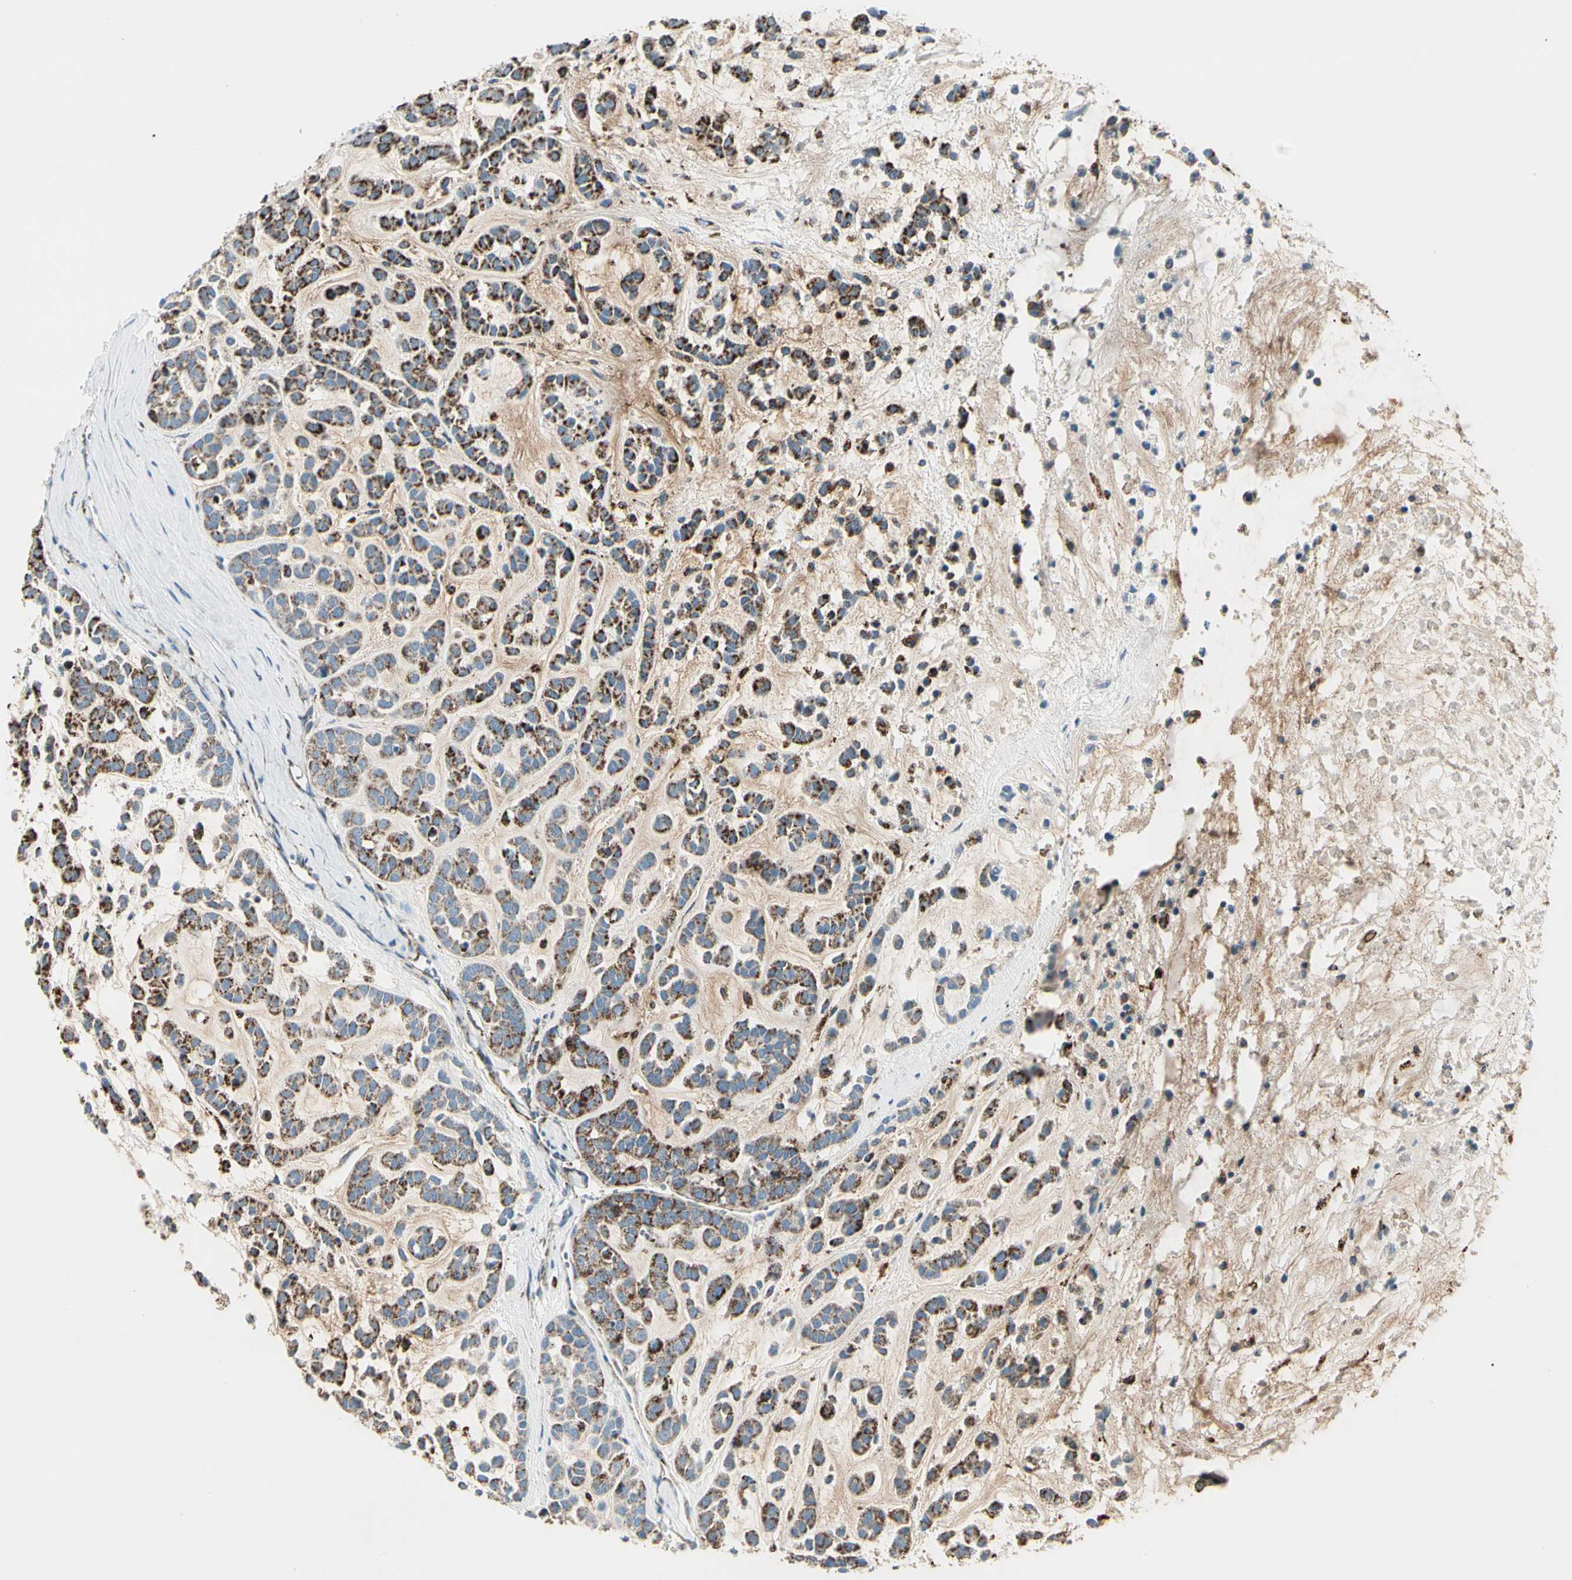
{"staining": {"intensity": "strong", "quantity": ">75%", "location": "cytoplasmic/membranous"}, "tissue": "head and neck cancer", "cell_type": "Tumor cells", "image_type": "cancer", "snomed": [{"axis": "morphology", "description": "Adenocarcinoma, NOS"}, {"axis": "morphology", "description": "Adenoma, NOS"}, {"axis": "topography", "description": "Head-Neck"}], "caption": "Strong cytoplasmic/membranous staining is appreciated in about >75% of tumor cells in head and neck adenocarcinoma. (DAB (3,3'-diaminobenzidine) IHC, brown staining for protein, blue staining for nuclei).", "gene": "ME2", "patient": {"sex": "female", "age": 55}}